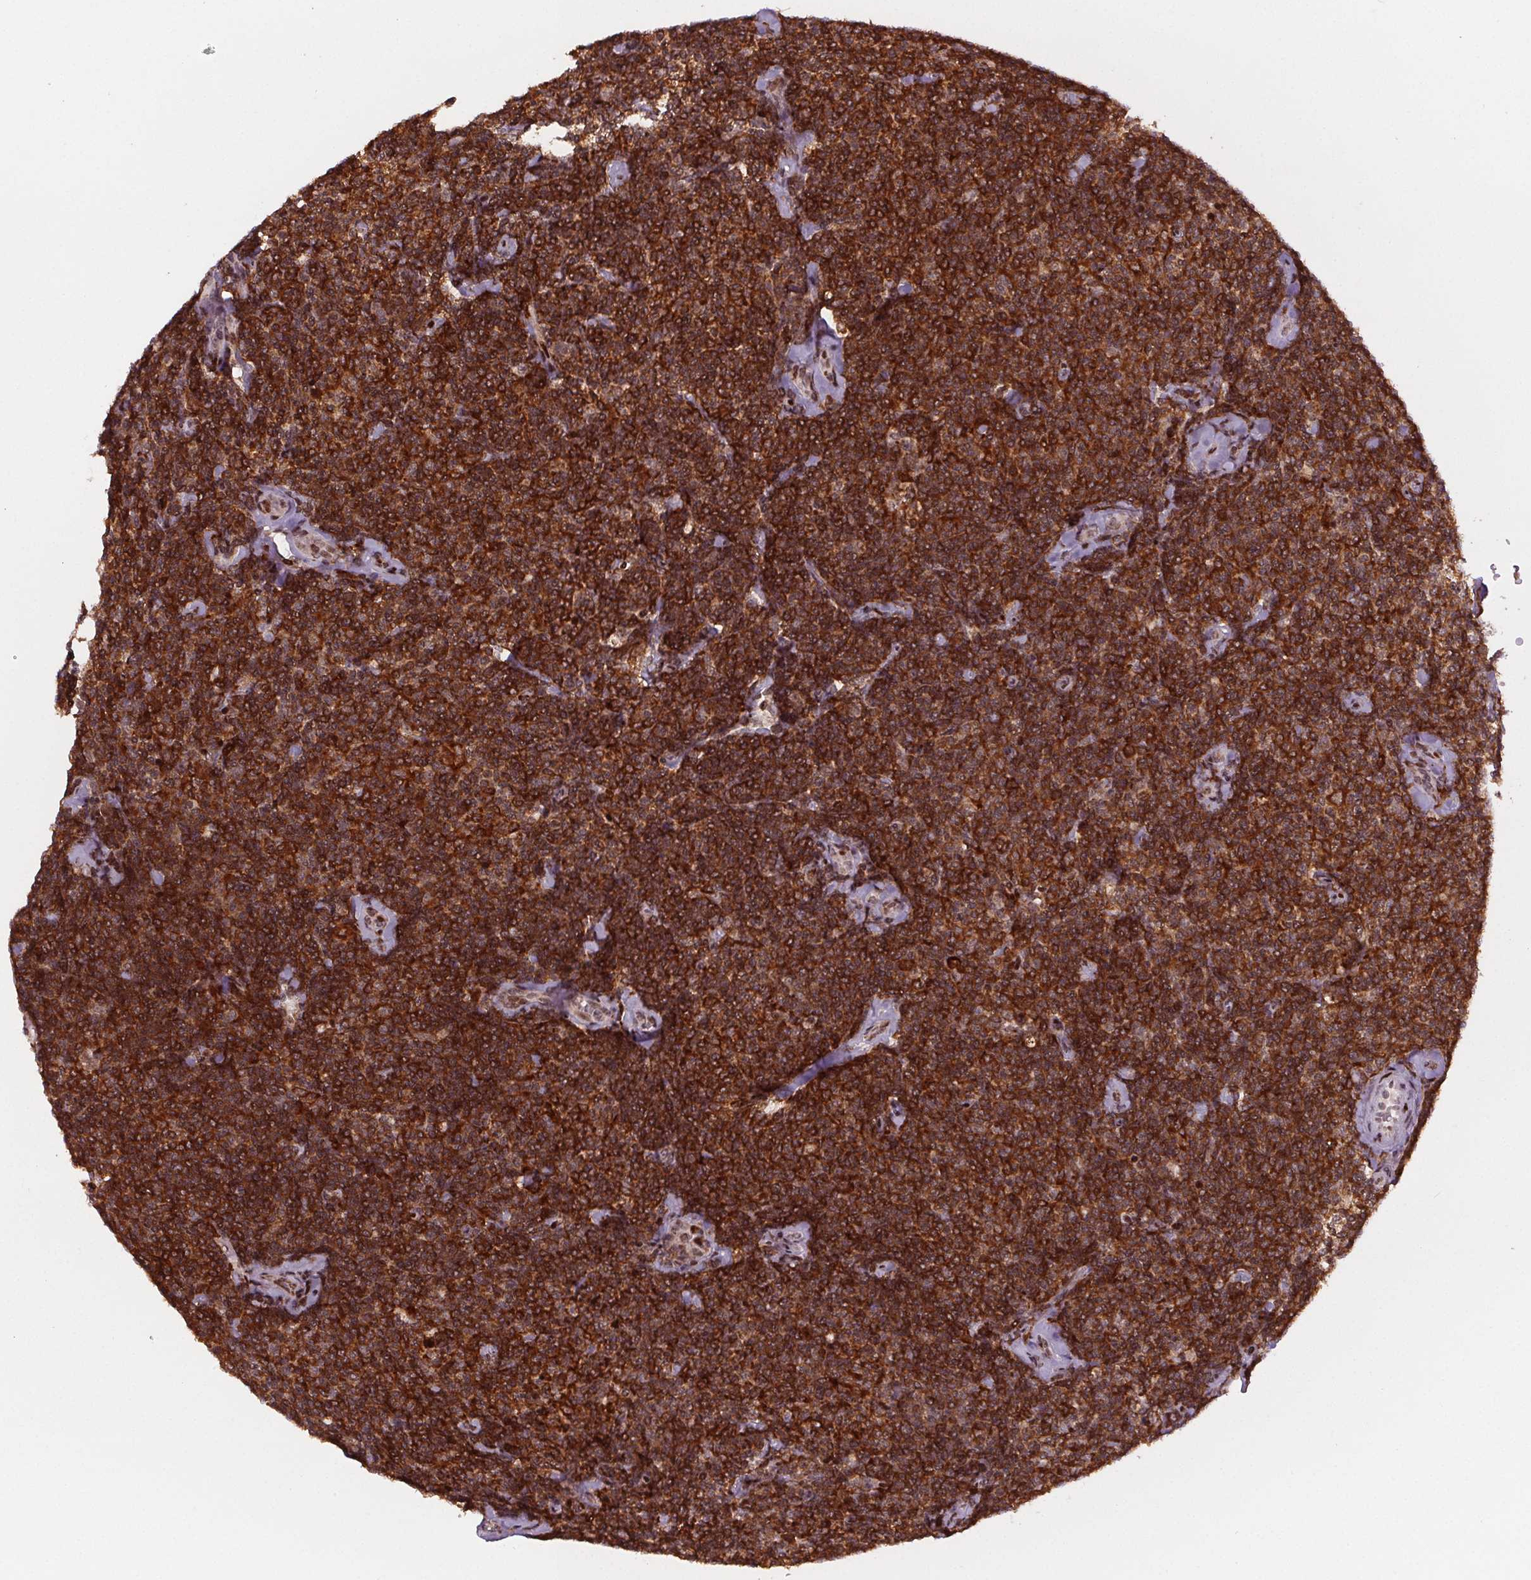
{"staining": {"intensity": "strong", "quantity": ">75%", "location": "cytoplasmic/membranous,nuclear"}, "tissue": "lymphoma", "cell_type": "Tumor cells", "image_type": "cancer", "snomed": [{"axis": "morphology", "description": "Malignant lymphoma, non-Hodgkin's type, Low grade"}, {"axis": "topography", "description": "Lymph node"}], "caption": "The image shows staining of low-grade malignant lymphoma, non-Hodgkin's type, revealing strong cytoplasmic/membranous and nuclear protein expression (brown color) within tumor cells. The staining is performed using DAB brown chromogen to label protein expression. The nuclei are counter-stained blue using hematoxylin.", "gene": "SNRNP35", "patient": {"sex": "female", "age": 56}}